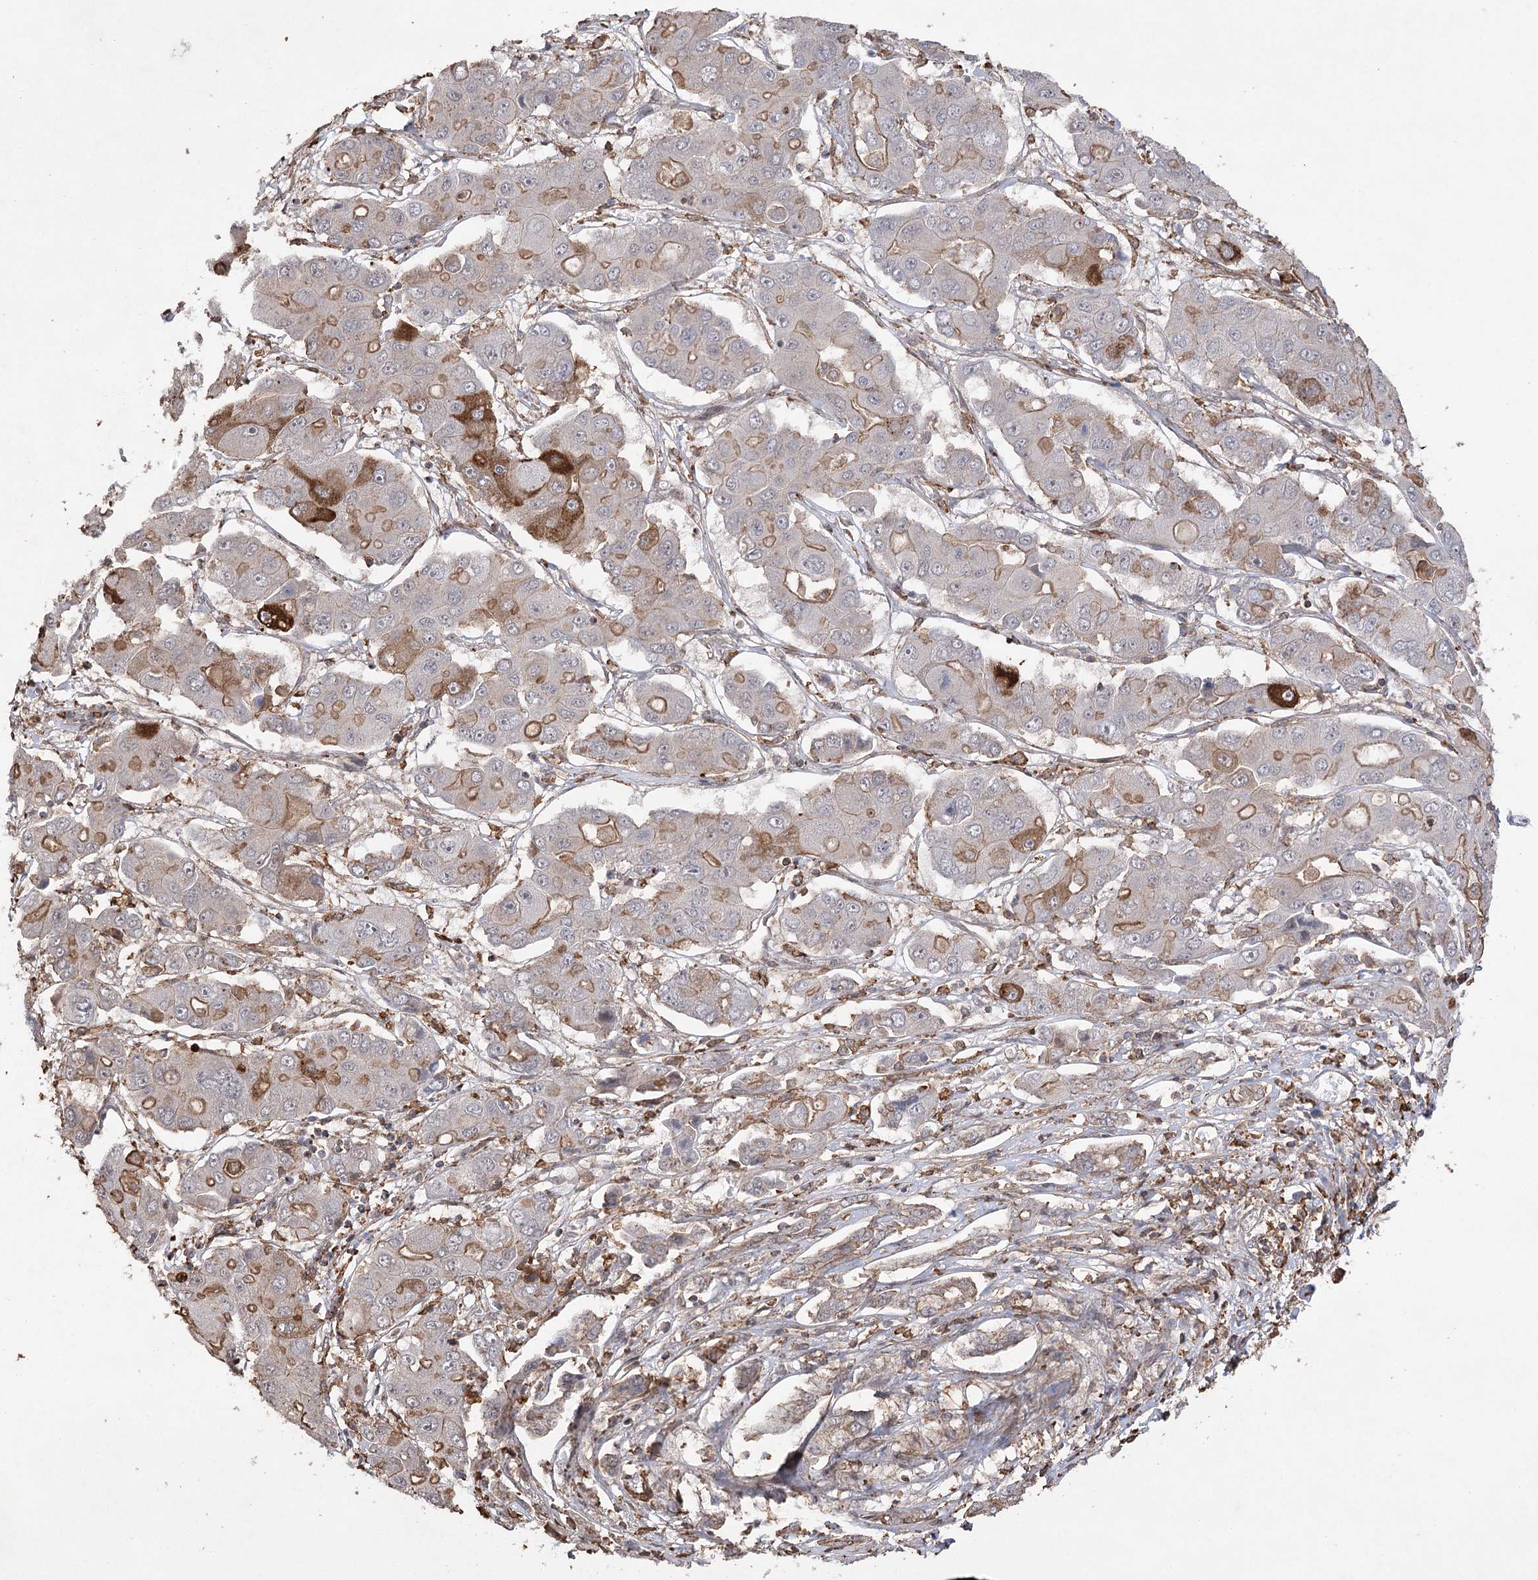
{"staining": {"intensity": "moderate", "quantity": "25%-75%", "location": "cytoplasmic/membranous"}, "tissue": "liver cancer", "cell_type": "Tumor cells", "image_type": "cancer", "snomed": [{"axis": "morphology", "description": "Cholangiocarcinoma"}, {"axis": "topography", "description": "Liver"}], "caption": "Immunohistochemistry micrograph of human liver cancer stained for a protein (brown), which exhibits medium levels of moderate cytoplasmic/membranous positivity in approximately 25%-75% of tumor cells.", "gene": "OBSL1", "patient": {"sex": "male", "age": 67}}